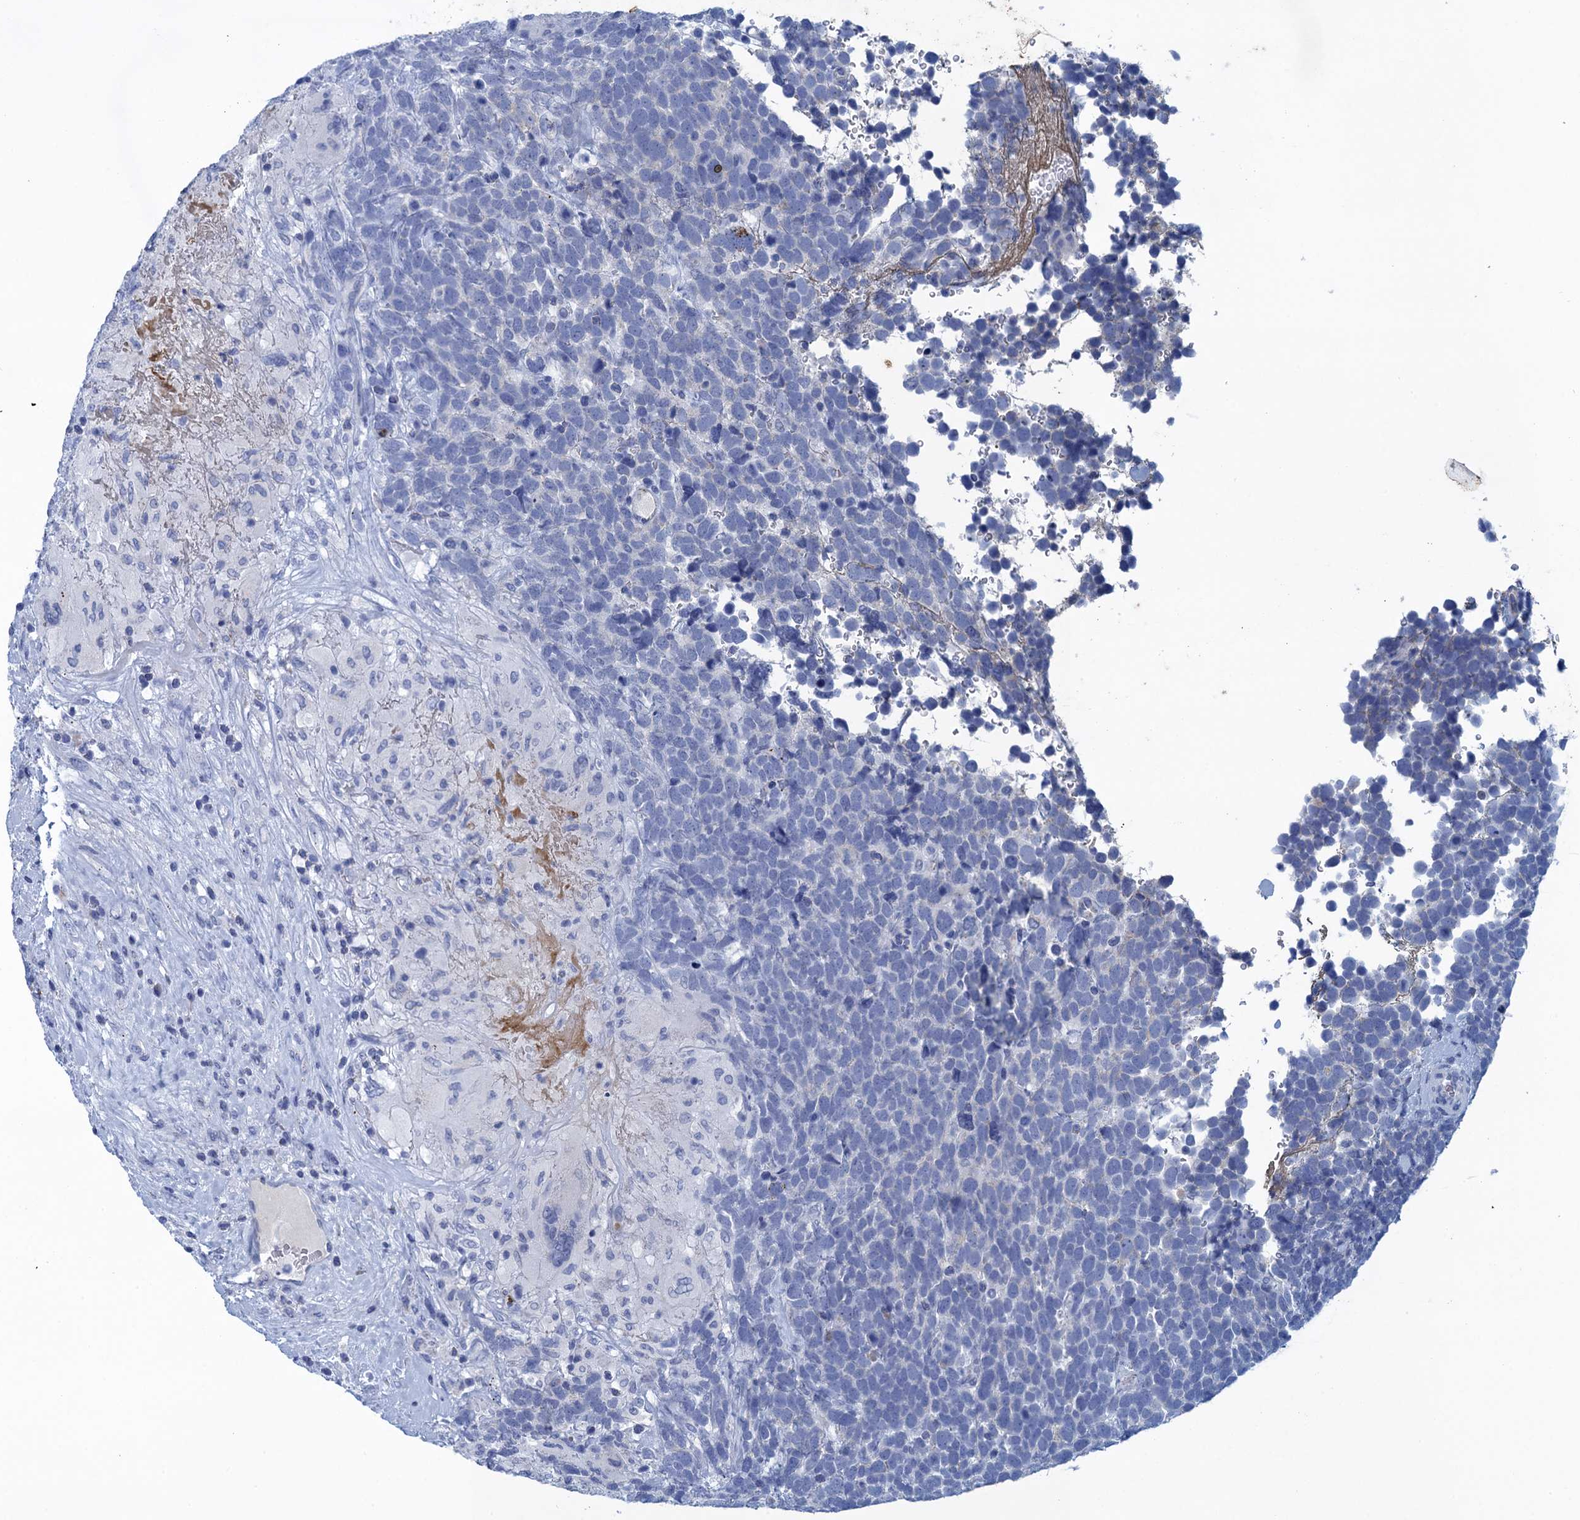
{"staining": {"intensity": "negative", "quantity": "none", "location": "none"}, "tissue": "urothelial cancer", "cell_type": "Tumor cells", "image_type": "cancer", "snomed": [{"axis": "morphology", "description": "Urothelial carcinoma, High grade"}, {"axis": "topography", "description": "Urinary bladder"}], "caption": "Urothelial cancer was stained to show a protein in brown. There is no significant positivity in tumor cells.", "gene": "SCEL", "patient": {"sex": "female", "age": 82}}